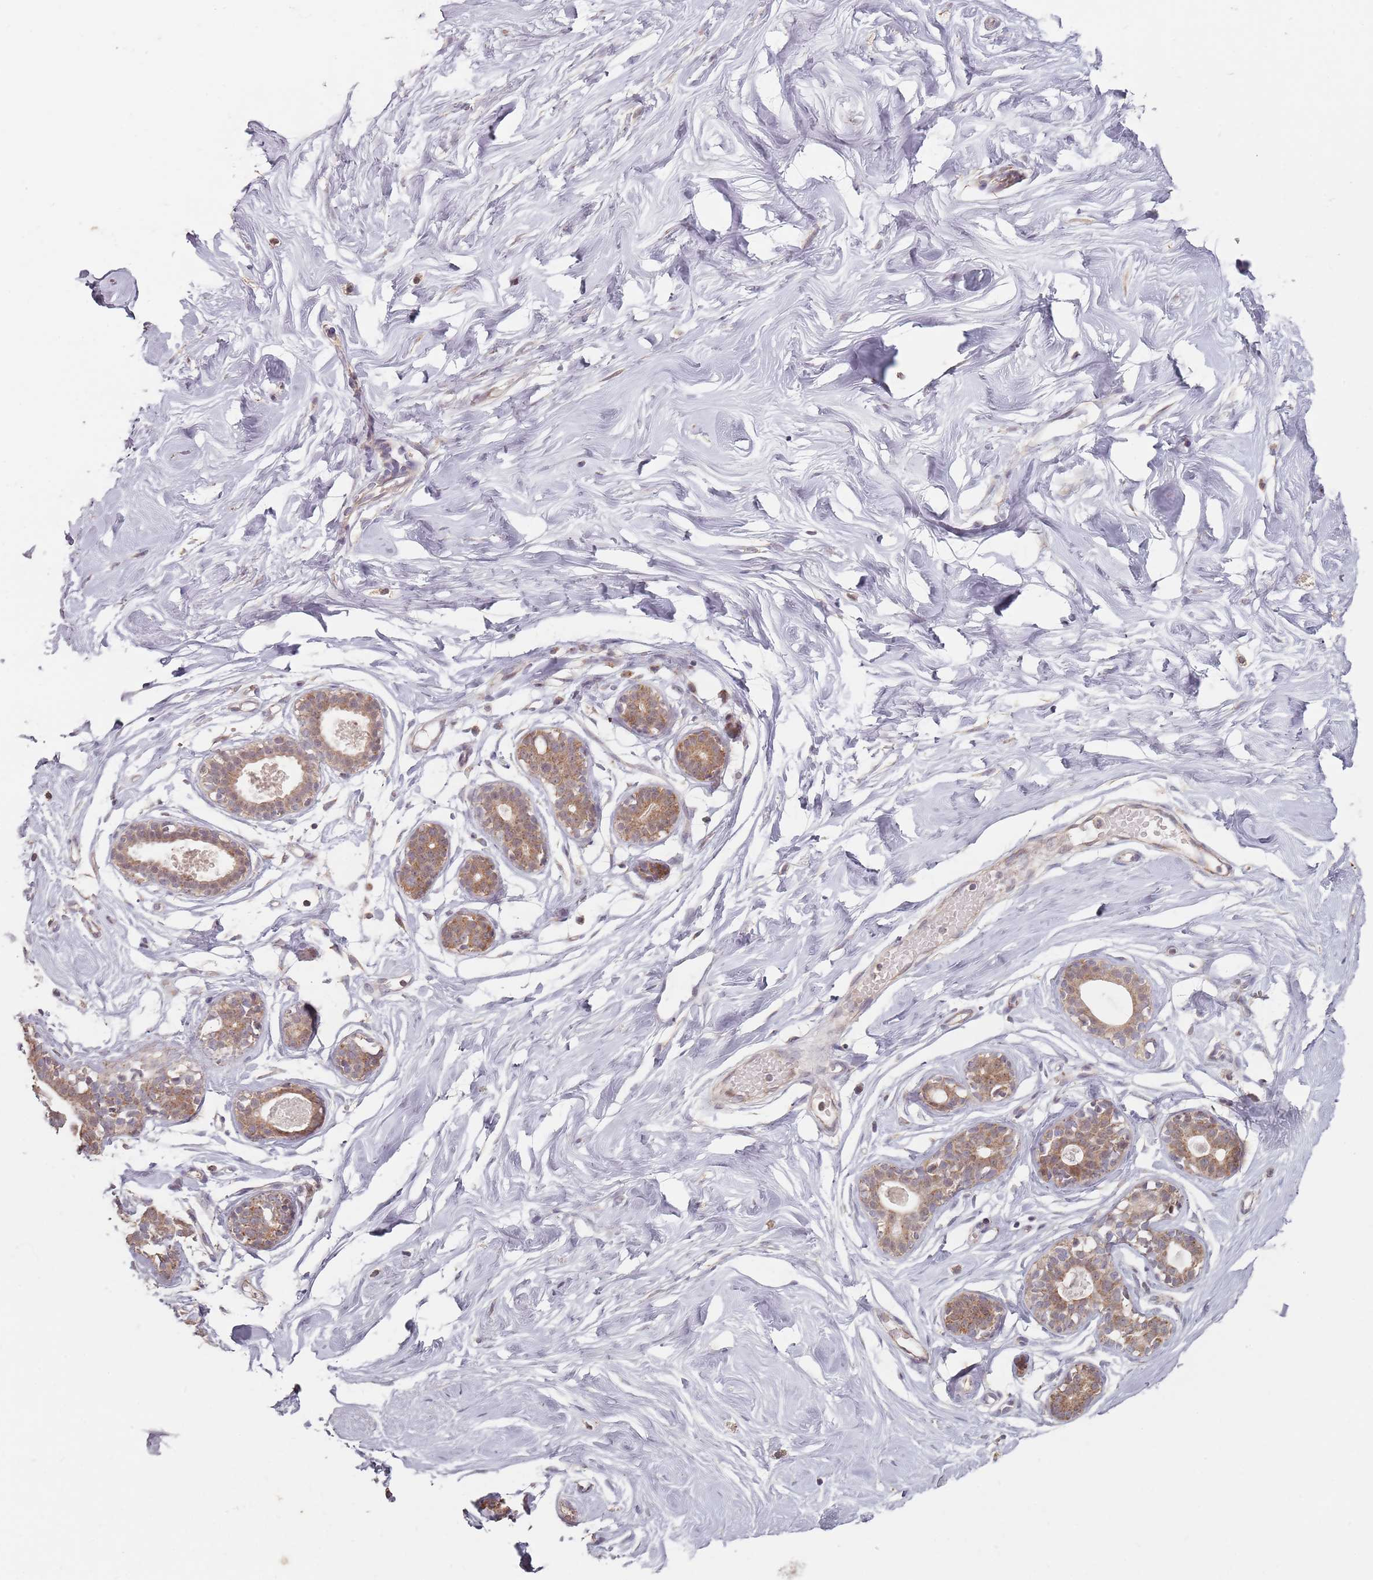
{"staining": {"intensity": "negative", "quantity": "none", "location": "none"}, "tissue": "breast", "cell_type": "Adipocytes", "image_type": "normal", "snomed": [{"axis": "morphology", "description": "Normal tissue, NOS"}, {"axis": "morphology", "description": "Adenoma, NOS"}, {"axis": "topography", "description": "Breast"}], "caption": "High power microscopy micrograph of an immunohistochemistry (IHC) micrograph of unremarkable breast, revealing no significant expression in adipocytes.", "gene": "VPS52", "patient": {"sex": "female", "age": 23}}